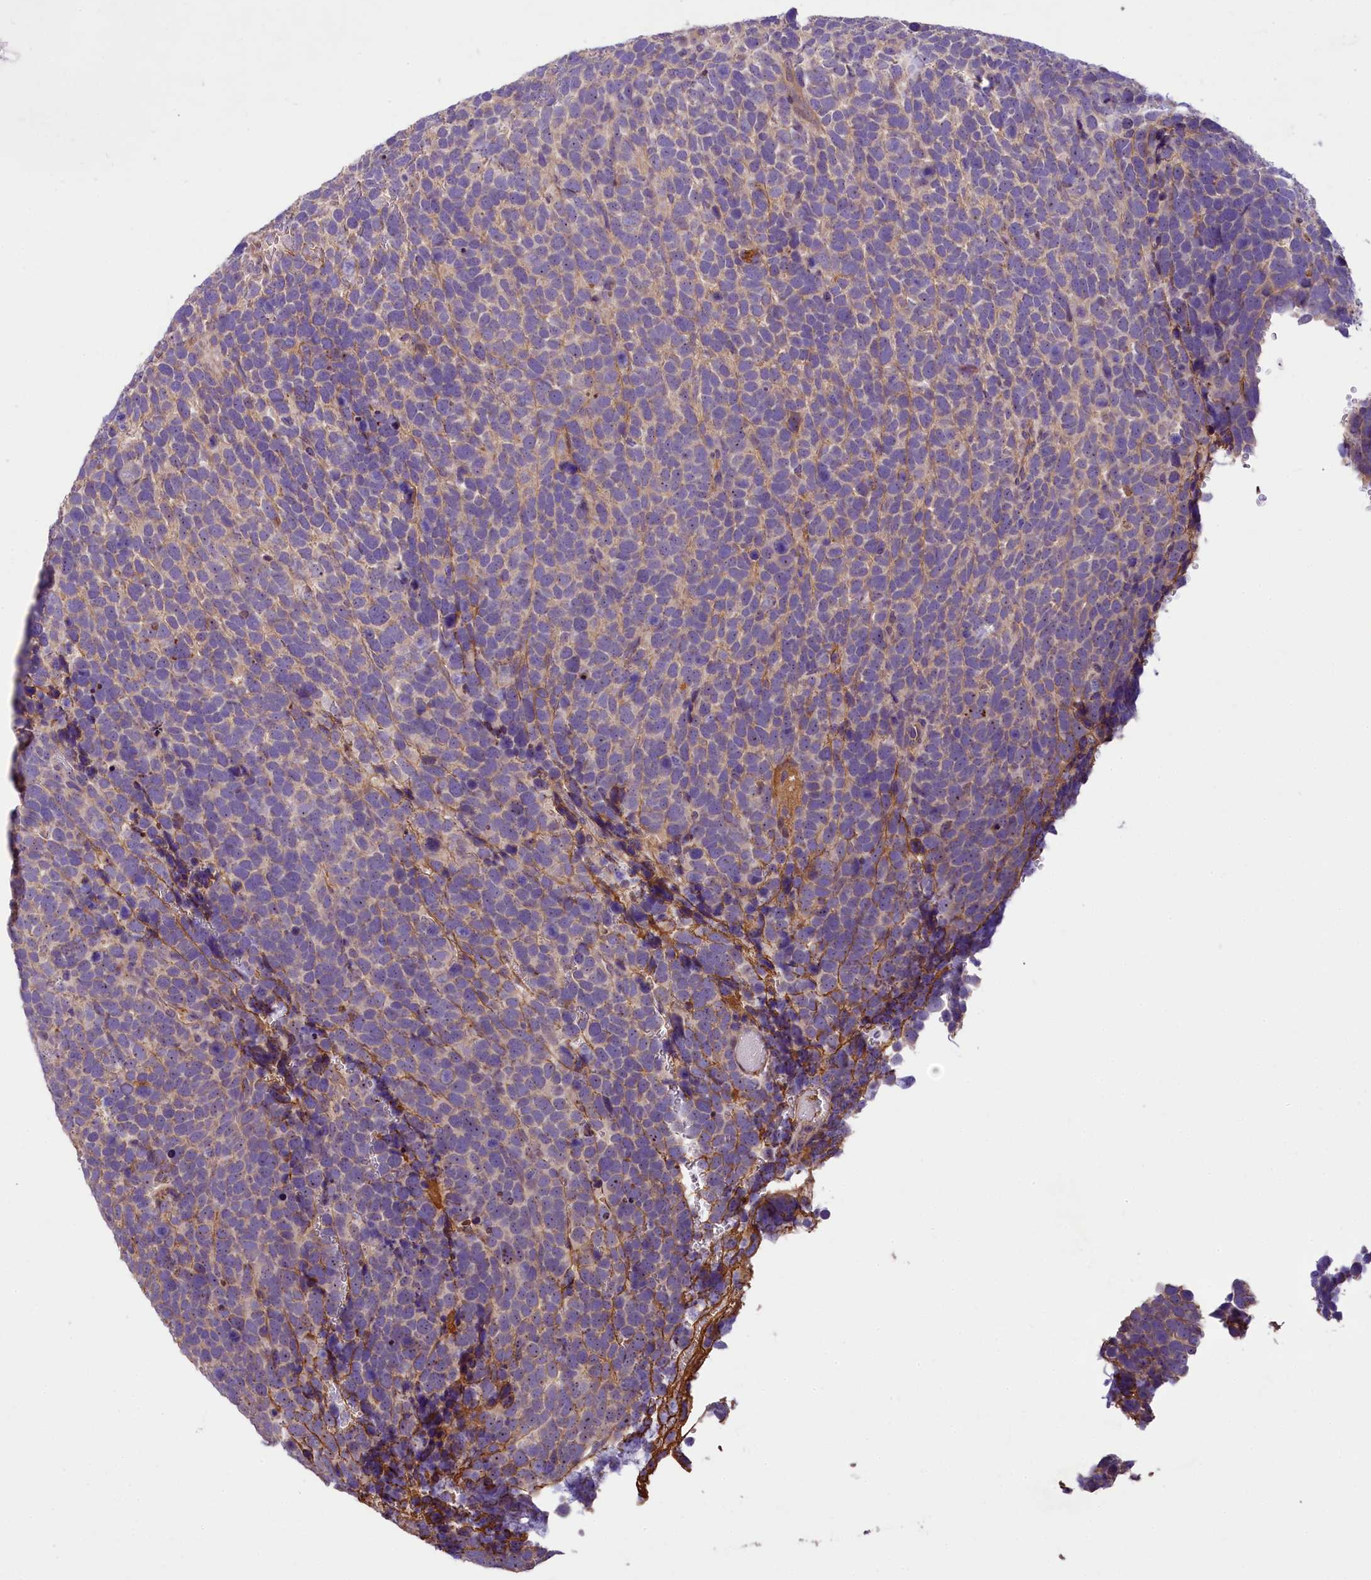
{"staining": {"intensity": "negative", "quantity": "none", "location": "none"}, "tissue": "urothelial cancer", "cell_type": "Tumor cells", "image_type": "cancer", "snomed": [{"axis": "morphology", "description": "Urothelial carcinoma, High grade"}, {"axis": "topography", "description": "Urinary bladder"}], "caption": "Human urothelial cancer stained for a protein using immunohistochemistry (IHC) displays no expression in tumor cells.", "gene": "UBXN6", "patient": {"sex": "female", "age": 82}}